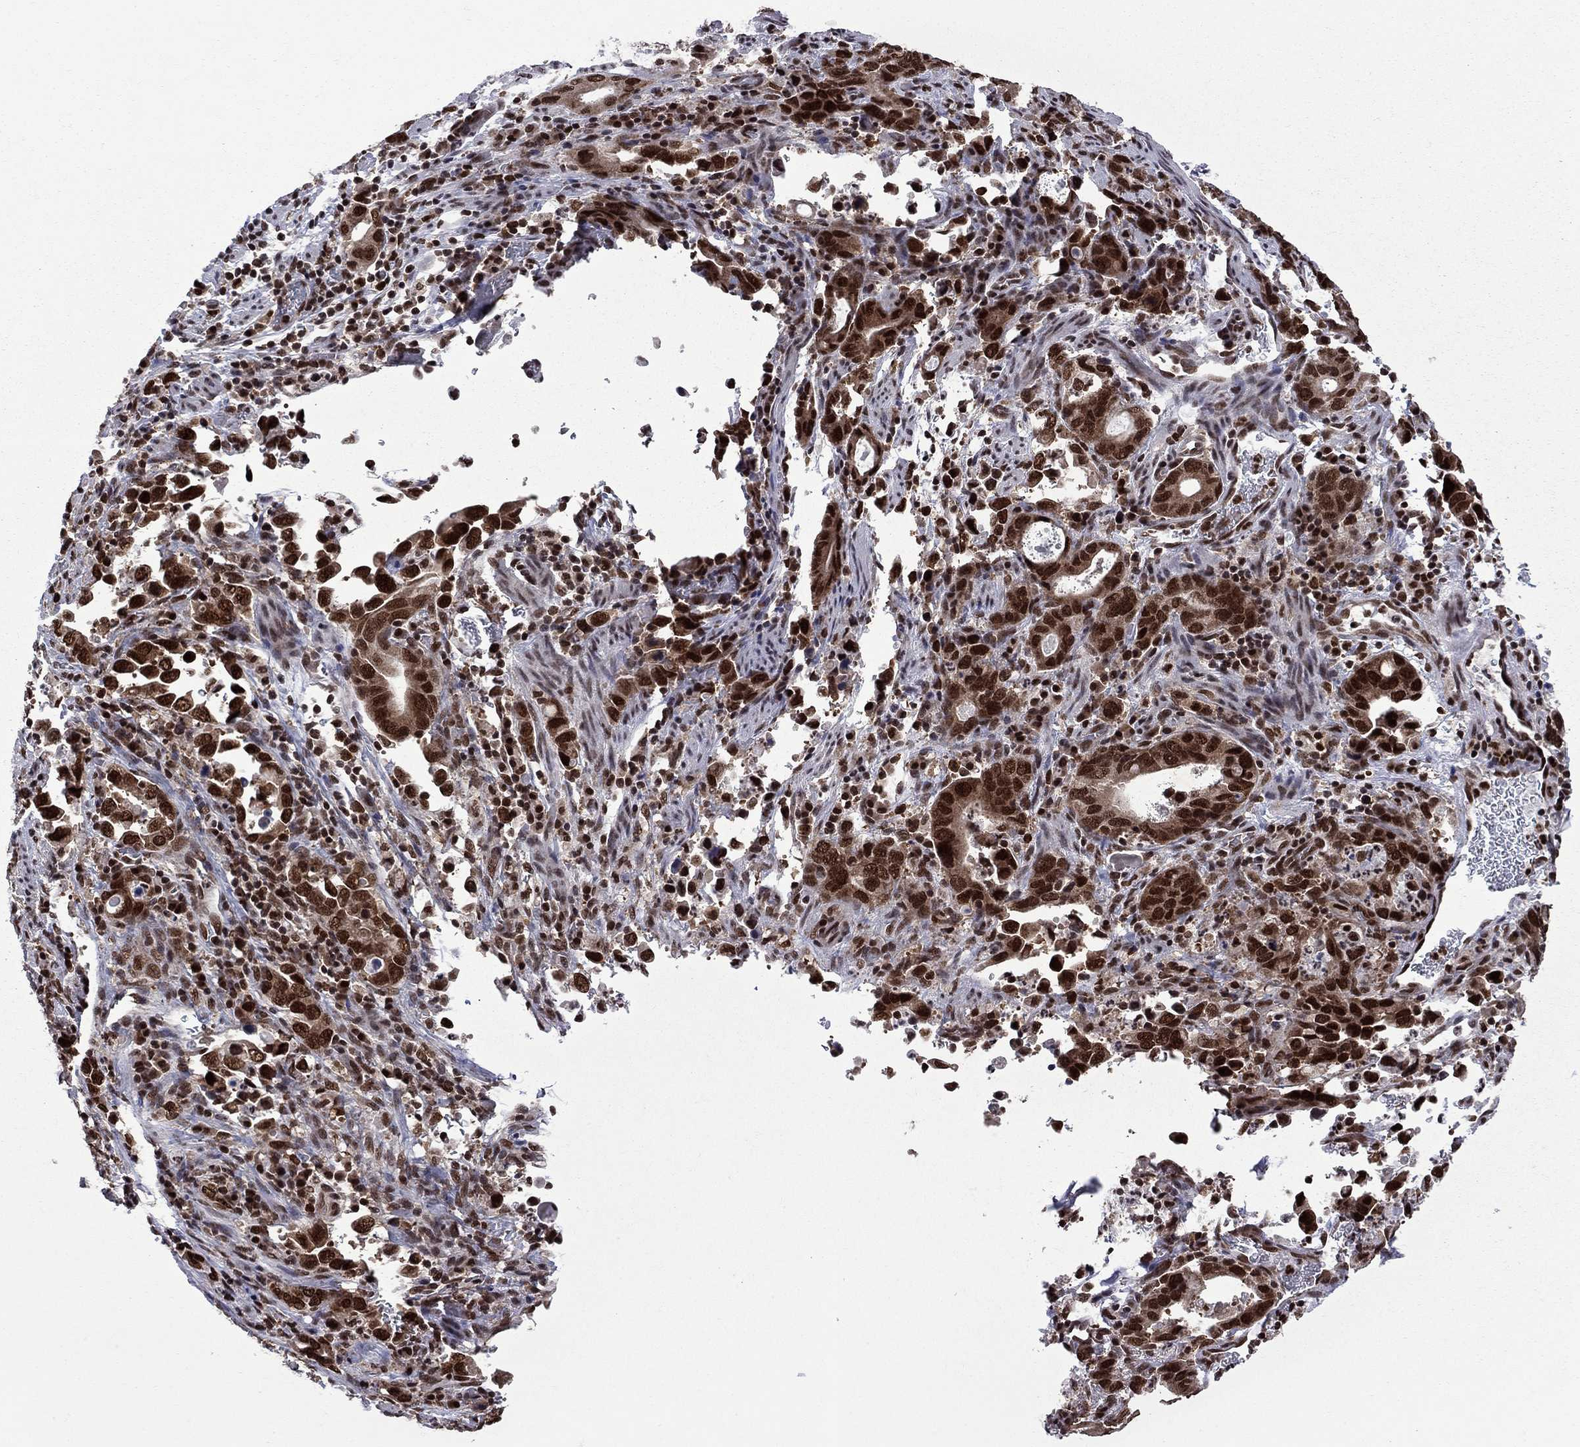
{"staining": {"intensity": "strong", "quantity": ">75%", "location": "nuclear"}, "tissue": "stomach cancer", "cell_type": "Tumor cells", "image_type": "cancer", "snomed": [{"axis": "morphology", "description": "Adenocarcinoma, NOS"}, {"axis": "topography", "description": "Stomach, upper"}], "caption": "Strong nuclear expression is seen in about >75% of tumor cells in stomach cancer. (brown staining indicates protein expression, while blue staining denotes nuclei).", "gene": "MED25", "patient": {"sex": "male", "age": 74}}